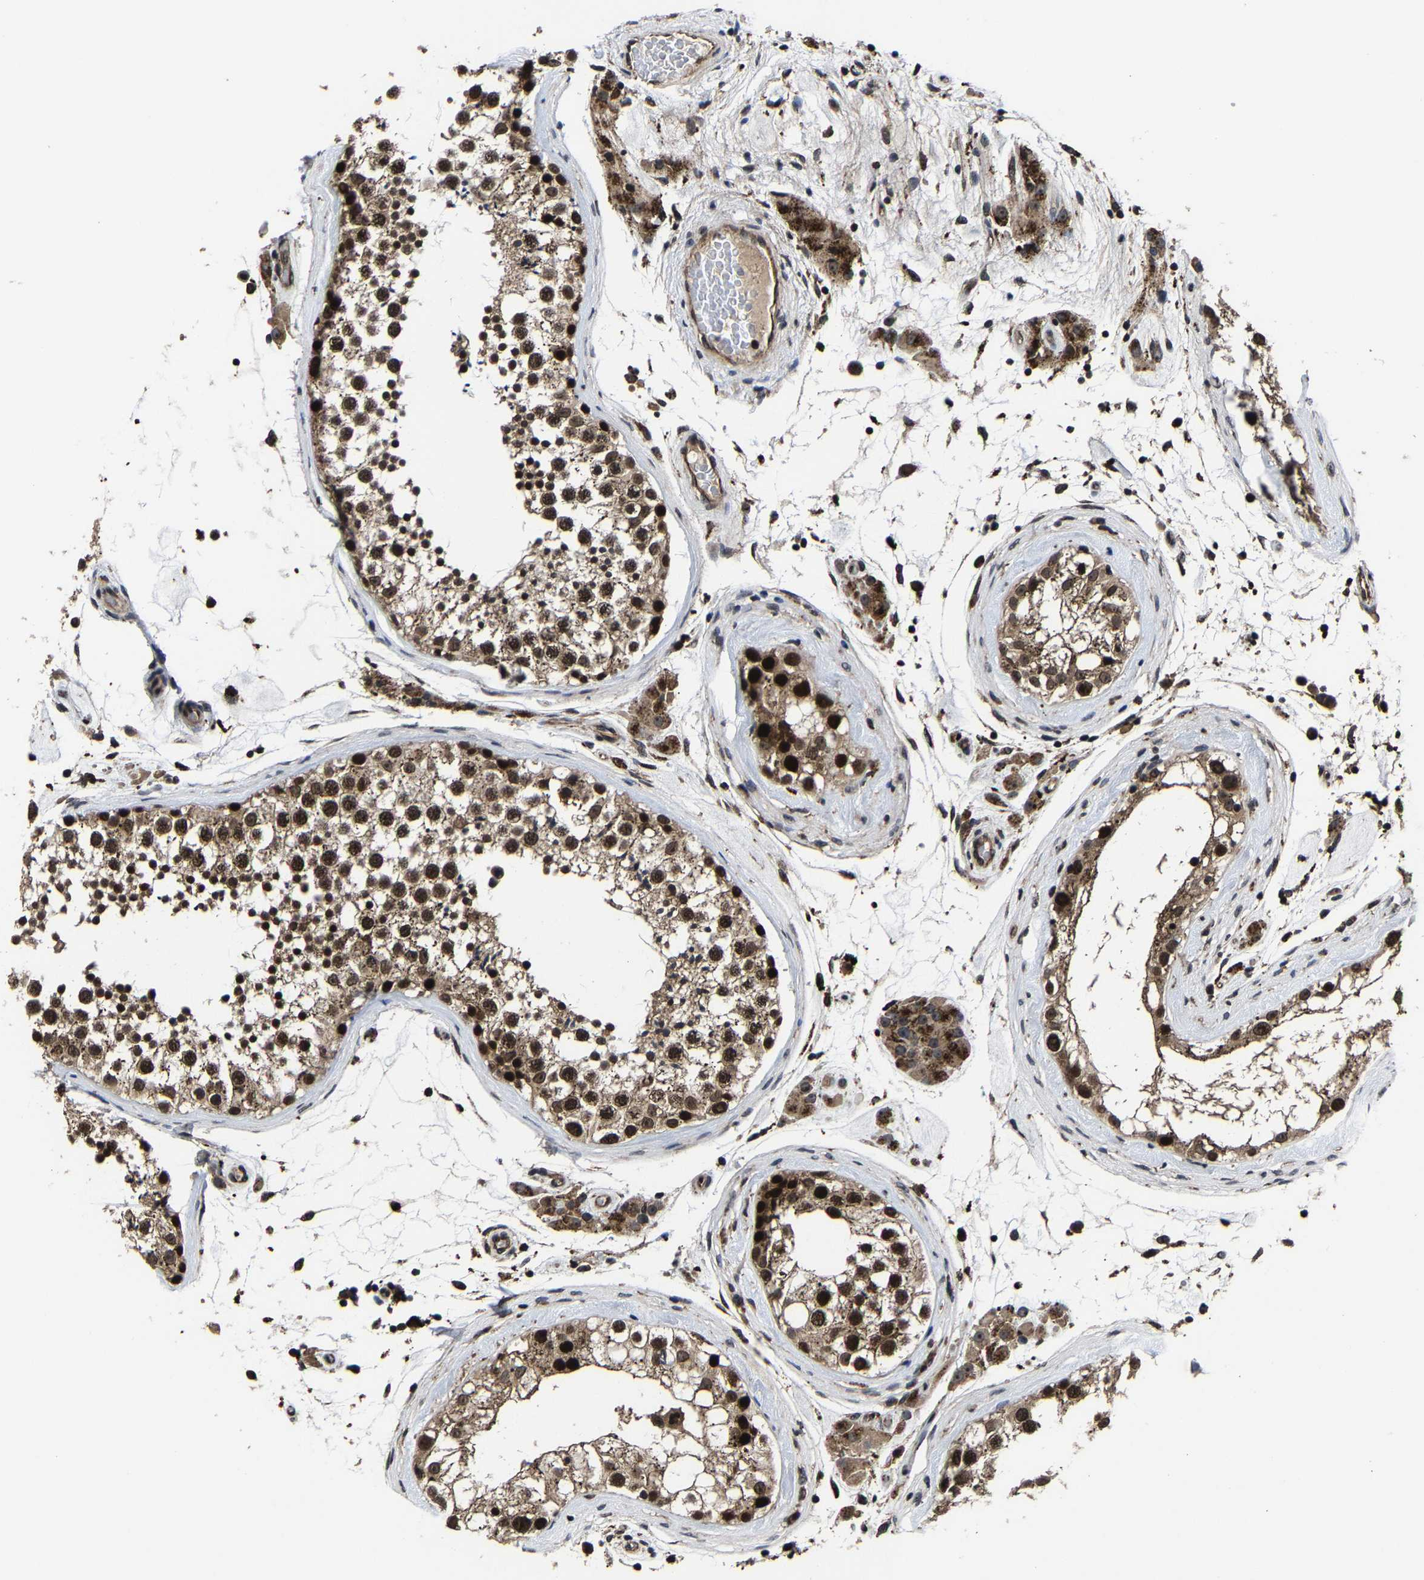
{"staining": {"intensity": "strong", "quantity": ">75%", "location": "cytoplasmic/membranous,nuclear"}, "tissue": "testis", "cell_type": "Cells in seminiferous ducts", "image_type": "normal", "snomed": [{"axis": "morphology", "description": "Normal tissue, NOS"}, {"axis": "topography", "description": "Testis"}], "caption": "Immunohistochemical staining of normal testis demonstrates strong cytoplasmic/membranous,nuclear protein staining in about >75% of cells in seminiferous ducts. Using DAB (brown) and hematoxylin (blue) stains, captured at high magnification using brightfield microscopy.", "gene": "ZCCHC7", "patient": {"sex": "male", "age": 46}}